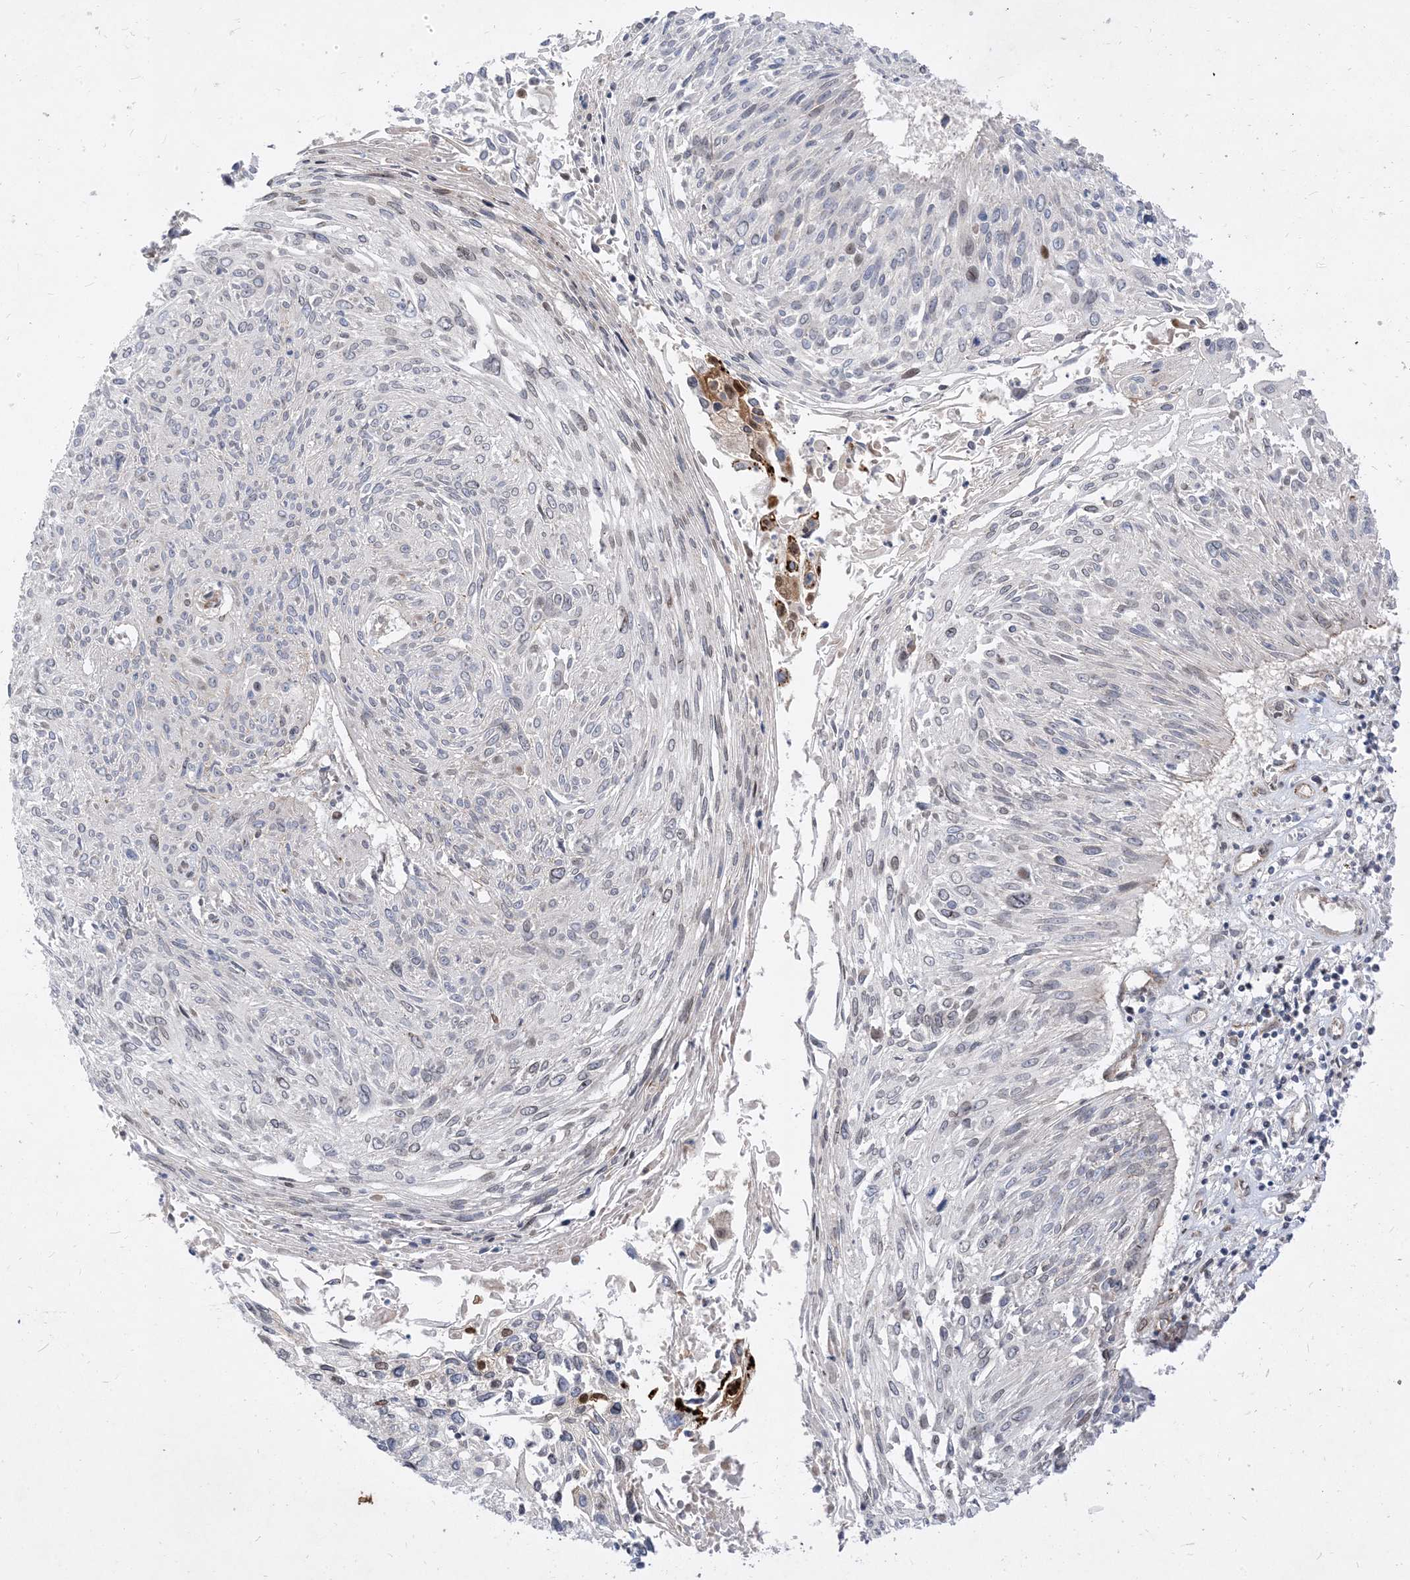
{"staining": {"intensity": "negative", "quantity": "none", "location": "none"}, "tissue": "cervical cancer", "cell_type": "Tumor cells", "image_type": "cancer", "snomed": [{"axis": "morphology", "description": "Squamous cell carcinoma, NOS"}, {"axis": "topography", "description": "Cervix"}], "caption": "Cervical cancer was stained to show a protein in brown. There is no significant positivity in tumor cells.", "gene": "TYSND1", "patient": {"sex": "female", "age": 51}}